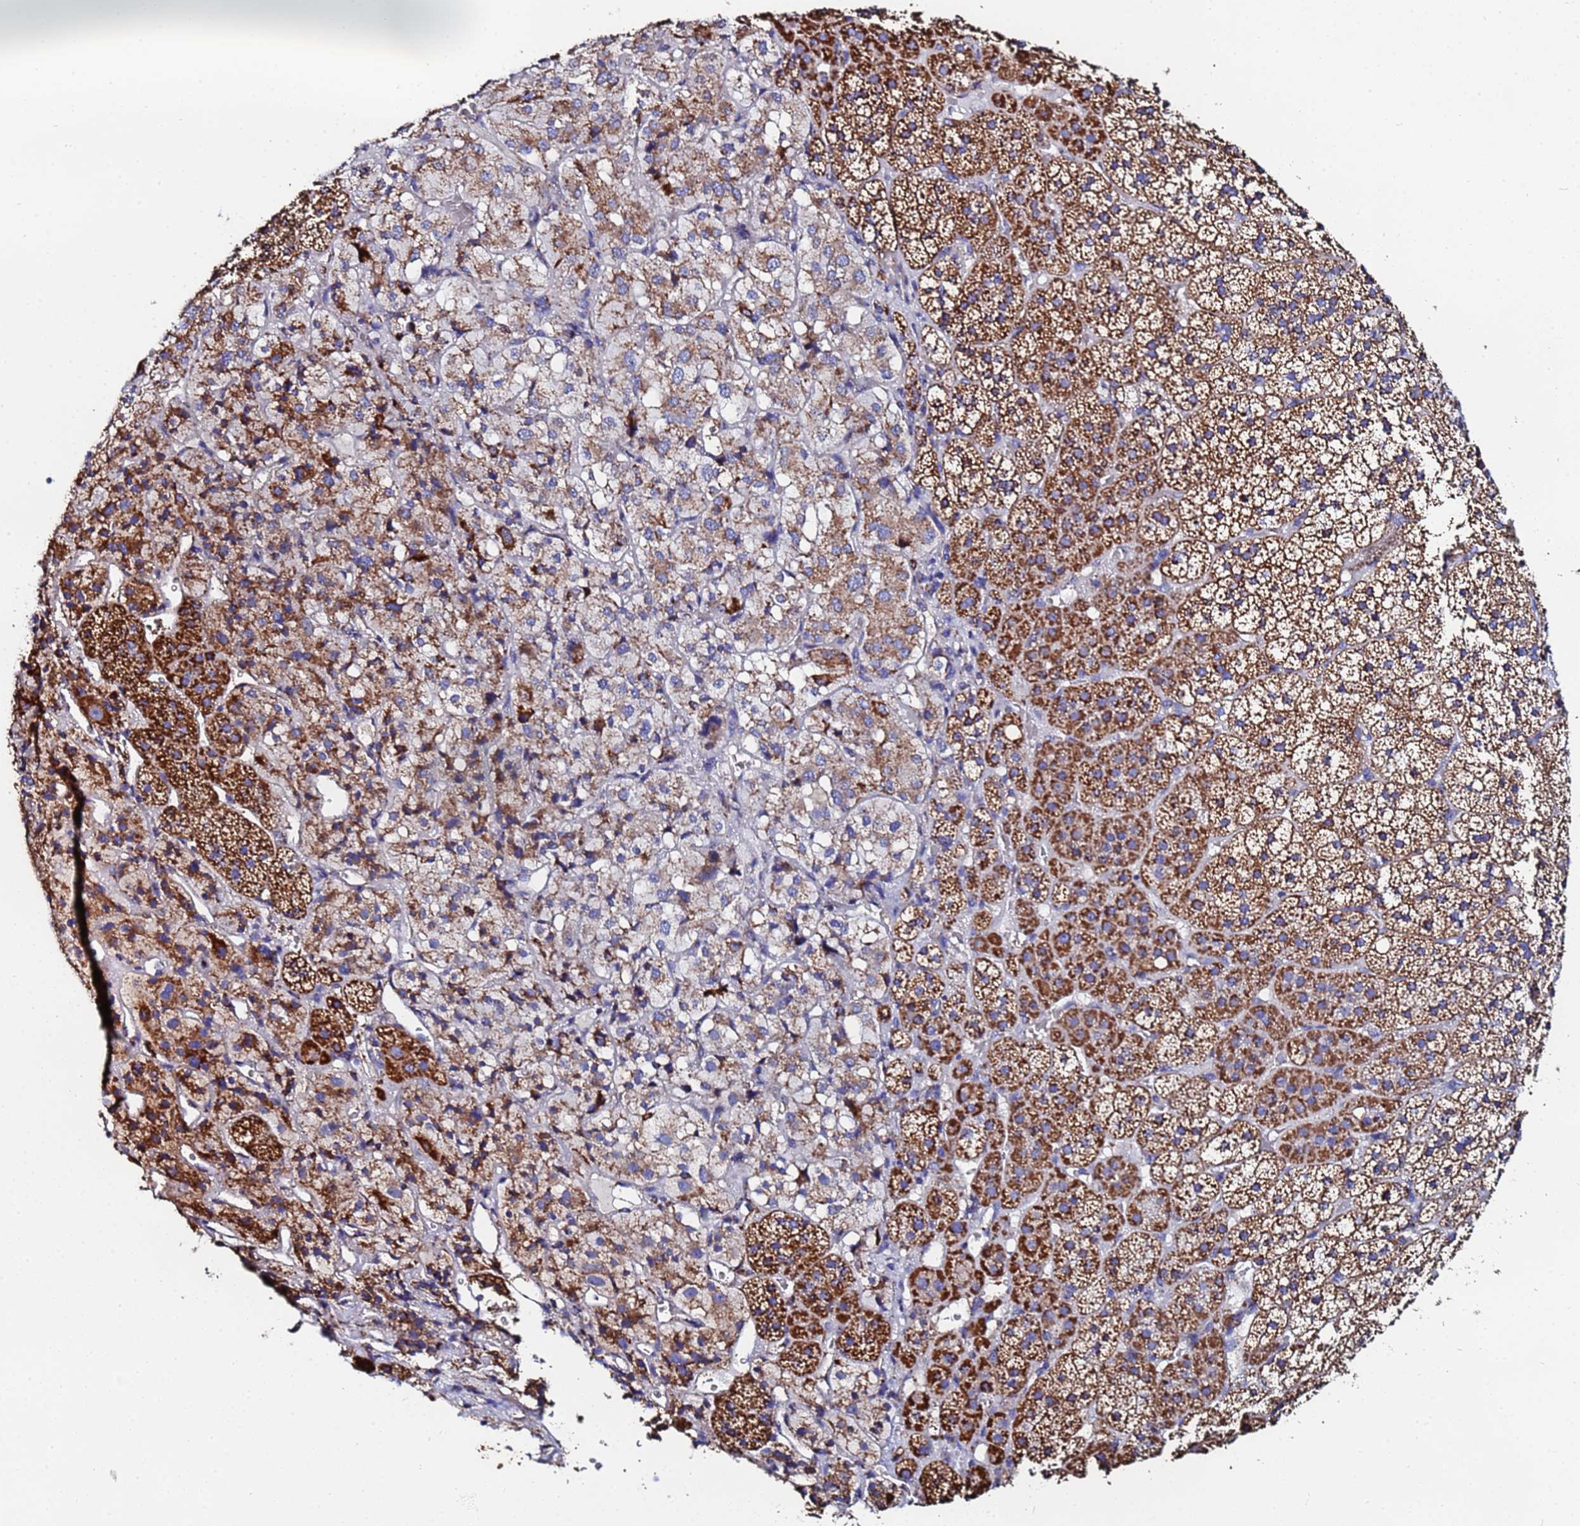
{"staining": {"intensity": "strong", "quantity": ">75%", "location": "cytoplasmic/membranous"}, "tissue": "adrenal gland", "cell_type": "Glandular cells", "image_type": "normal", "snomed": [{"axis": "morphology", "description": "Normal tissue, NOS"}, {"axis": "topography", "description": "Adrenal gland"}], "caption": "A micrograph of adrenal gland stained for a protein demonstrates strong cytoplasmic/membranous brown staining in glandular cells.", "gene": "GLUD1", "patient": {"sex": "female", "age": 44}}